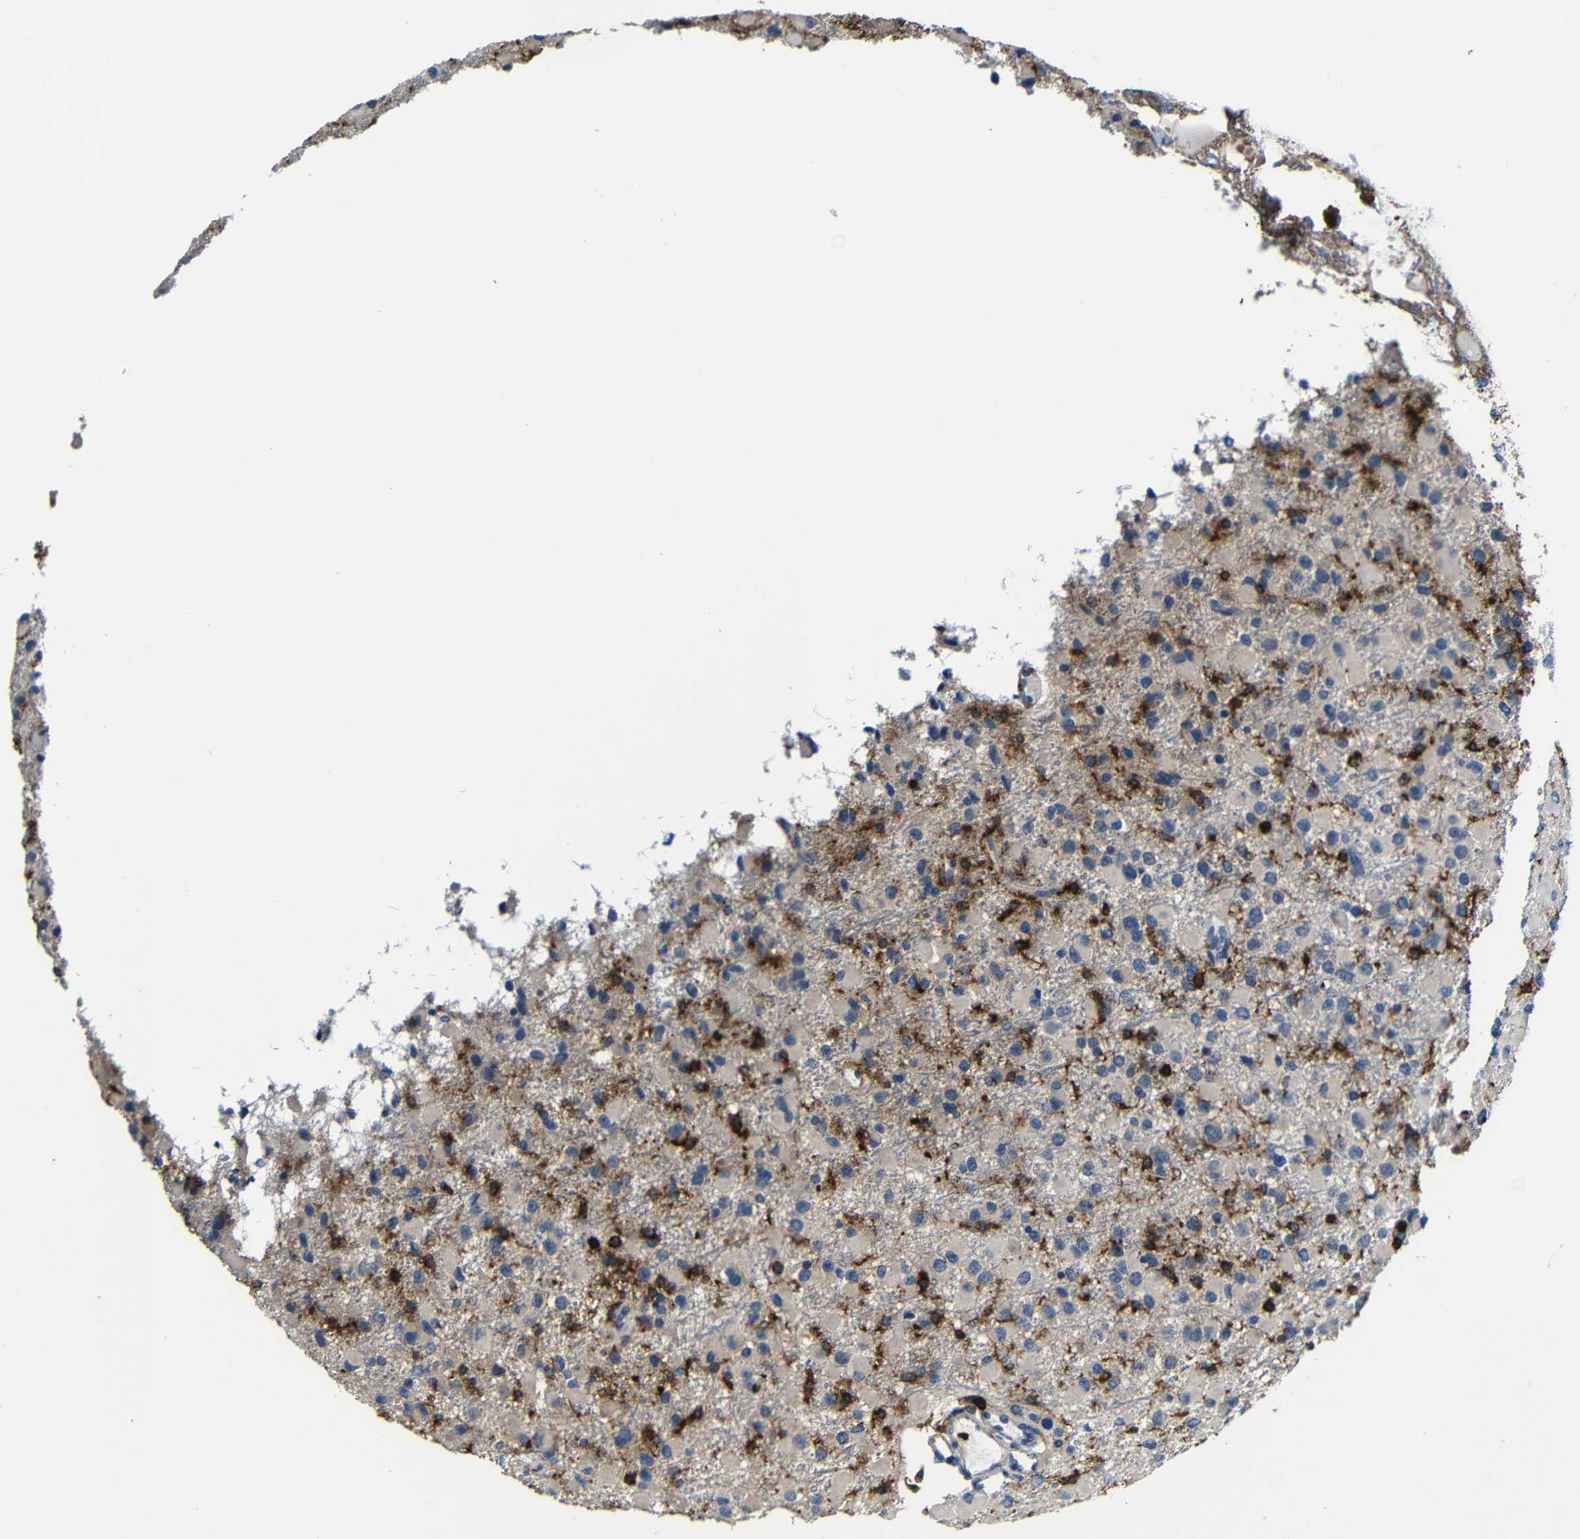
{"staining": {"intensity": "strong", "quantity": "25%-75%", "location": "cytoplasmic/membranous"}, "tissue": "glioma", "cell_type": "Tumor cells", "image_type": "cancer", "snomed": [{"axis": "morphology", "description": "Glioma, malignant, Low grade"}, {"axis": "topography", "description": "Brain"}], "caption": "Brown immunohistochemical staining in malignant glioma (low-grade) shows strong cytoplasmic/membranous expression in approximately 25%-75% of tumor cells. Using DAB (3,3'-diaminobenzidine) (brown) and hematoxylin (blue) stains, captured at high magnification using brightfield microscopy.", "gene": "P2RY12", "patient": {"sex": "male", "age": 42}}